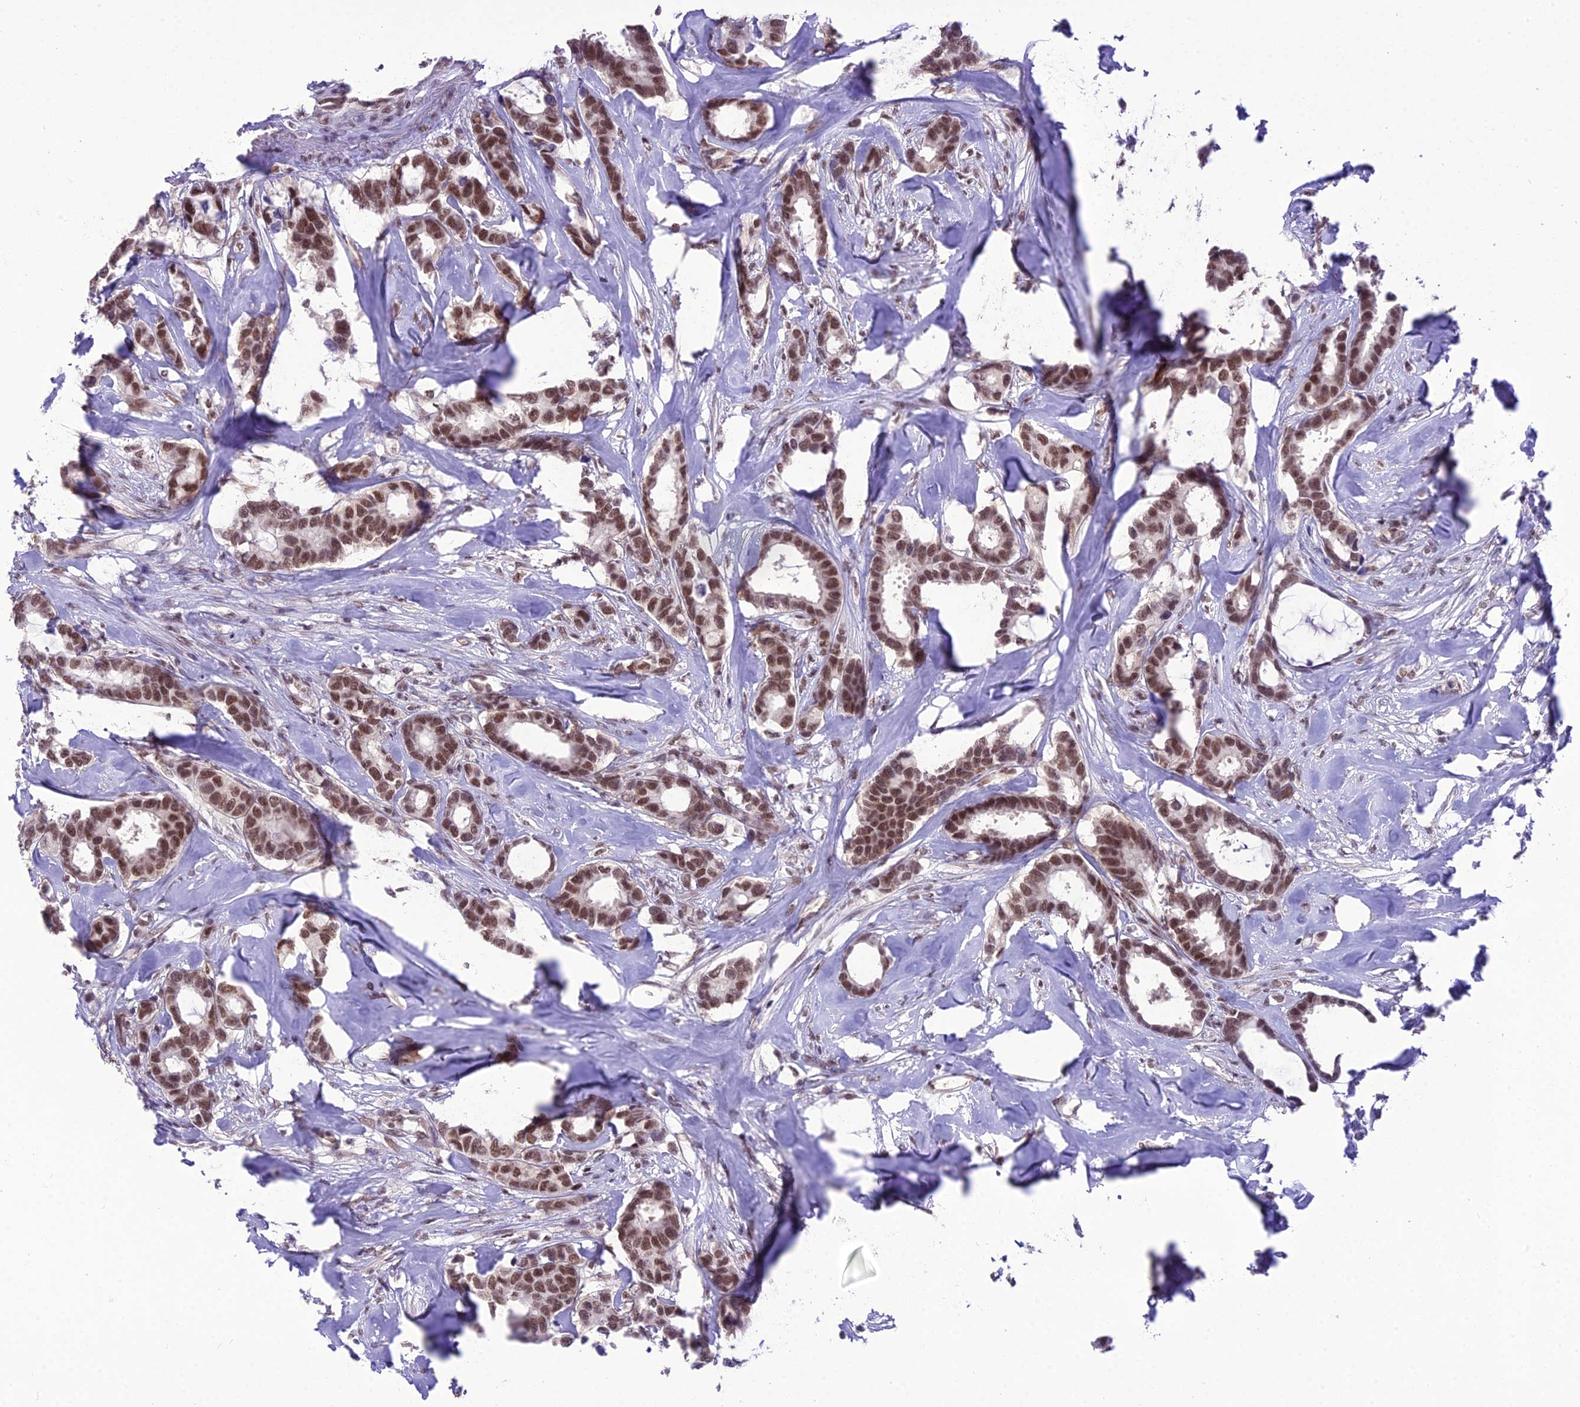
{"staining": {"intensity": "moderate", "quantity": ">75%", "location": "nuclear"}, "tissue": "breast cancer", "cell_type": "Tumor cells", "image_type": "cancer", "snomed": [{"axis": "morphology", "description": "Duct carcinoma"}, {"axis": "topography", "description": "Breast"}], "caption": "Immunohistochemistry image of breast cancer stained for a protein (brown), which shows medium levels of moderate nuclear expression in about >75% of tumor cells.", "gene": "SH3RF3", "patient": {"sex": "female", "age": 87}}